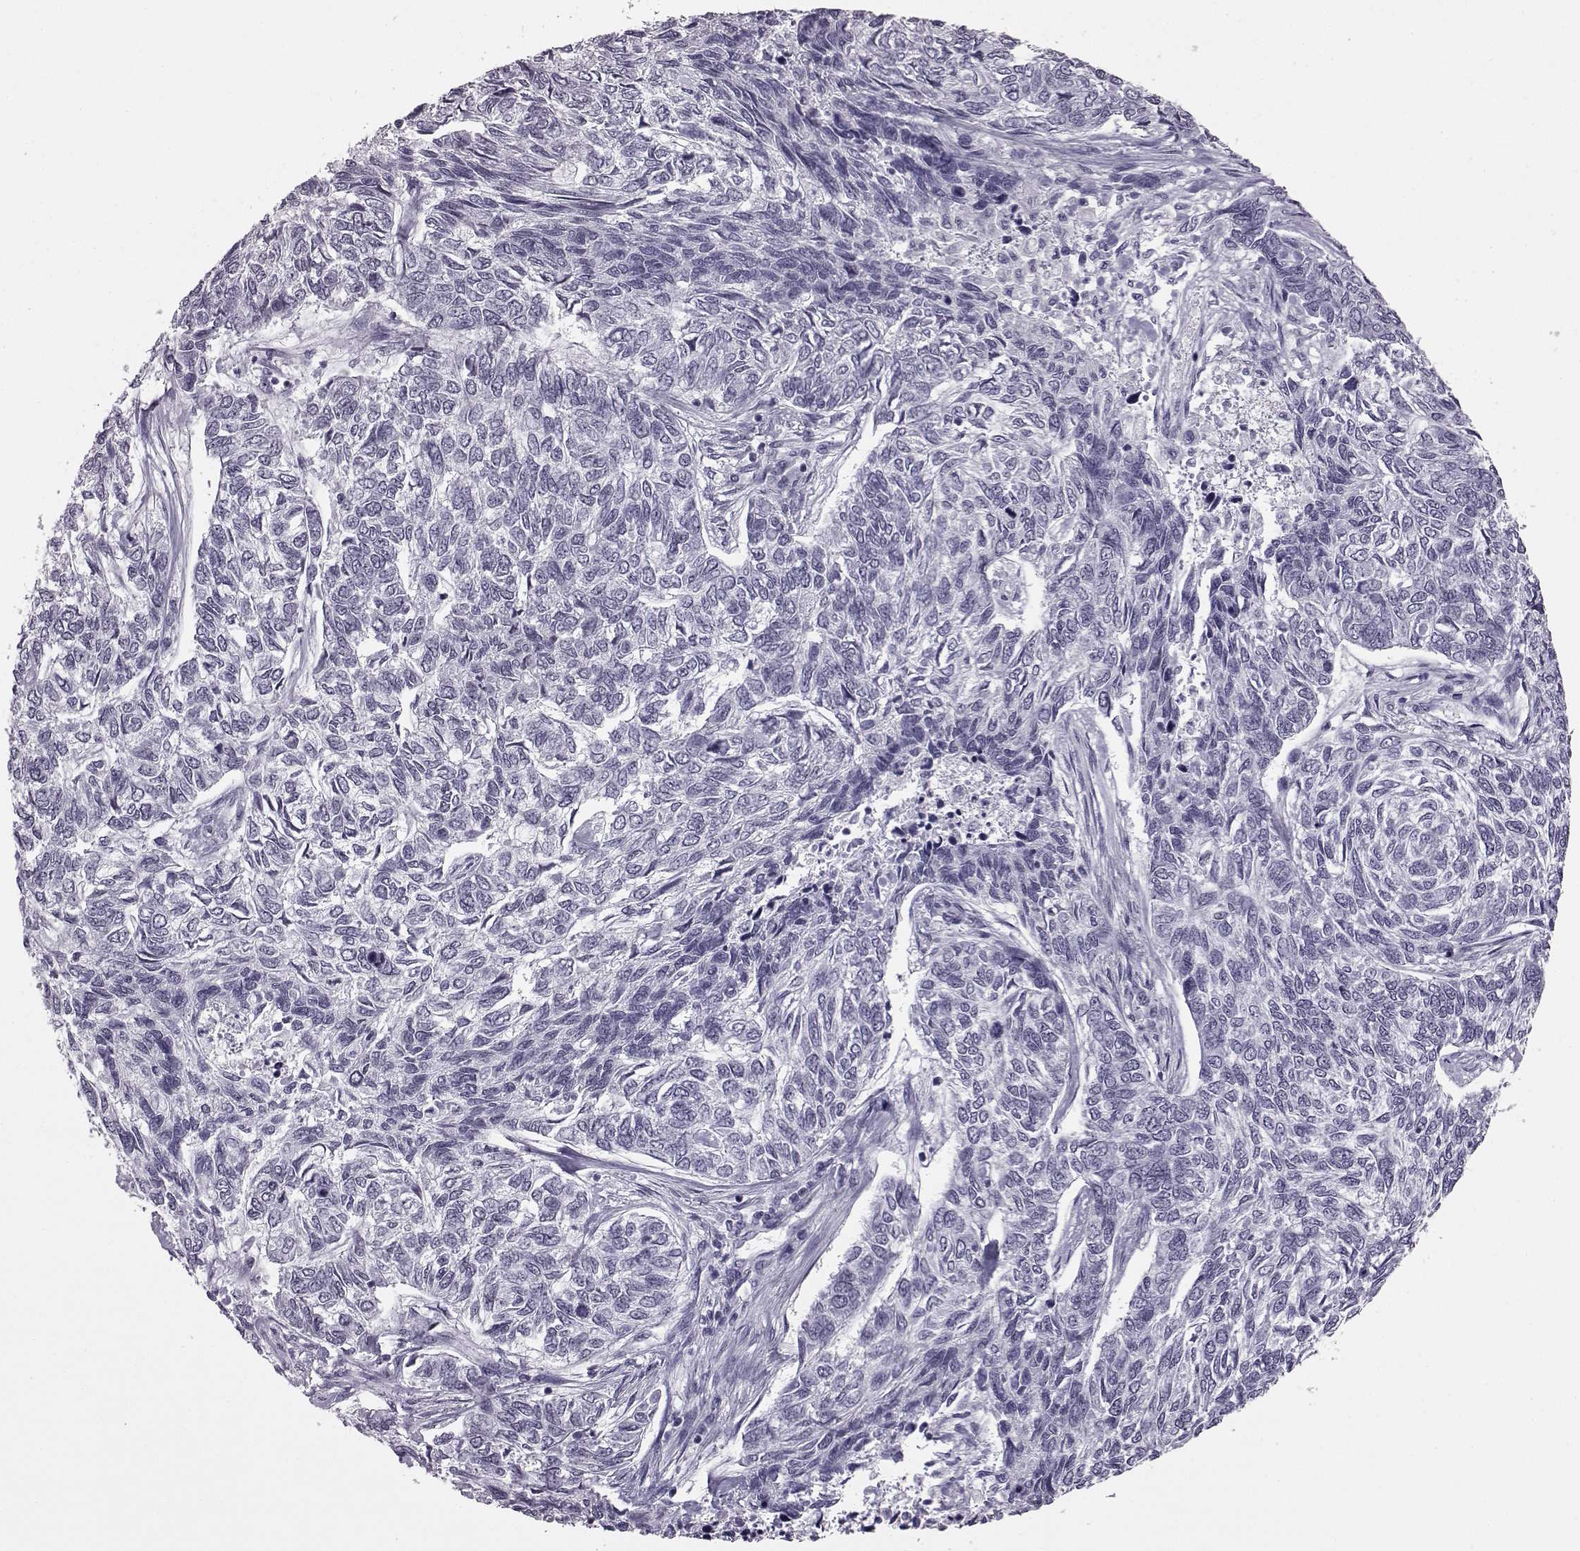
{"staining": {"intensity": "negative", "quantity": "none", "location": "none"}, "tissue": "skin cancer", "cell_type": "Tumor cells", "image_type": "cancer", "snomed": [{"axis": "morphology", "description": "Basal cell carcinoma"}, {"axis": "topography", "description": "Skin"}], "caption": "This is an immunohistochemistry histopathology image of human skin cancer. There is no staining in tumor cells.", "gene": "ADGRG2", "patient": {"sex": "female", "age": 65}}